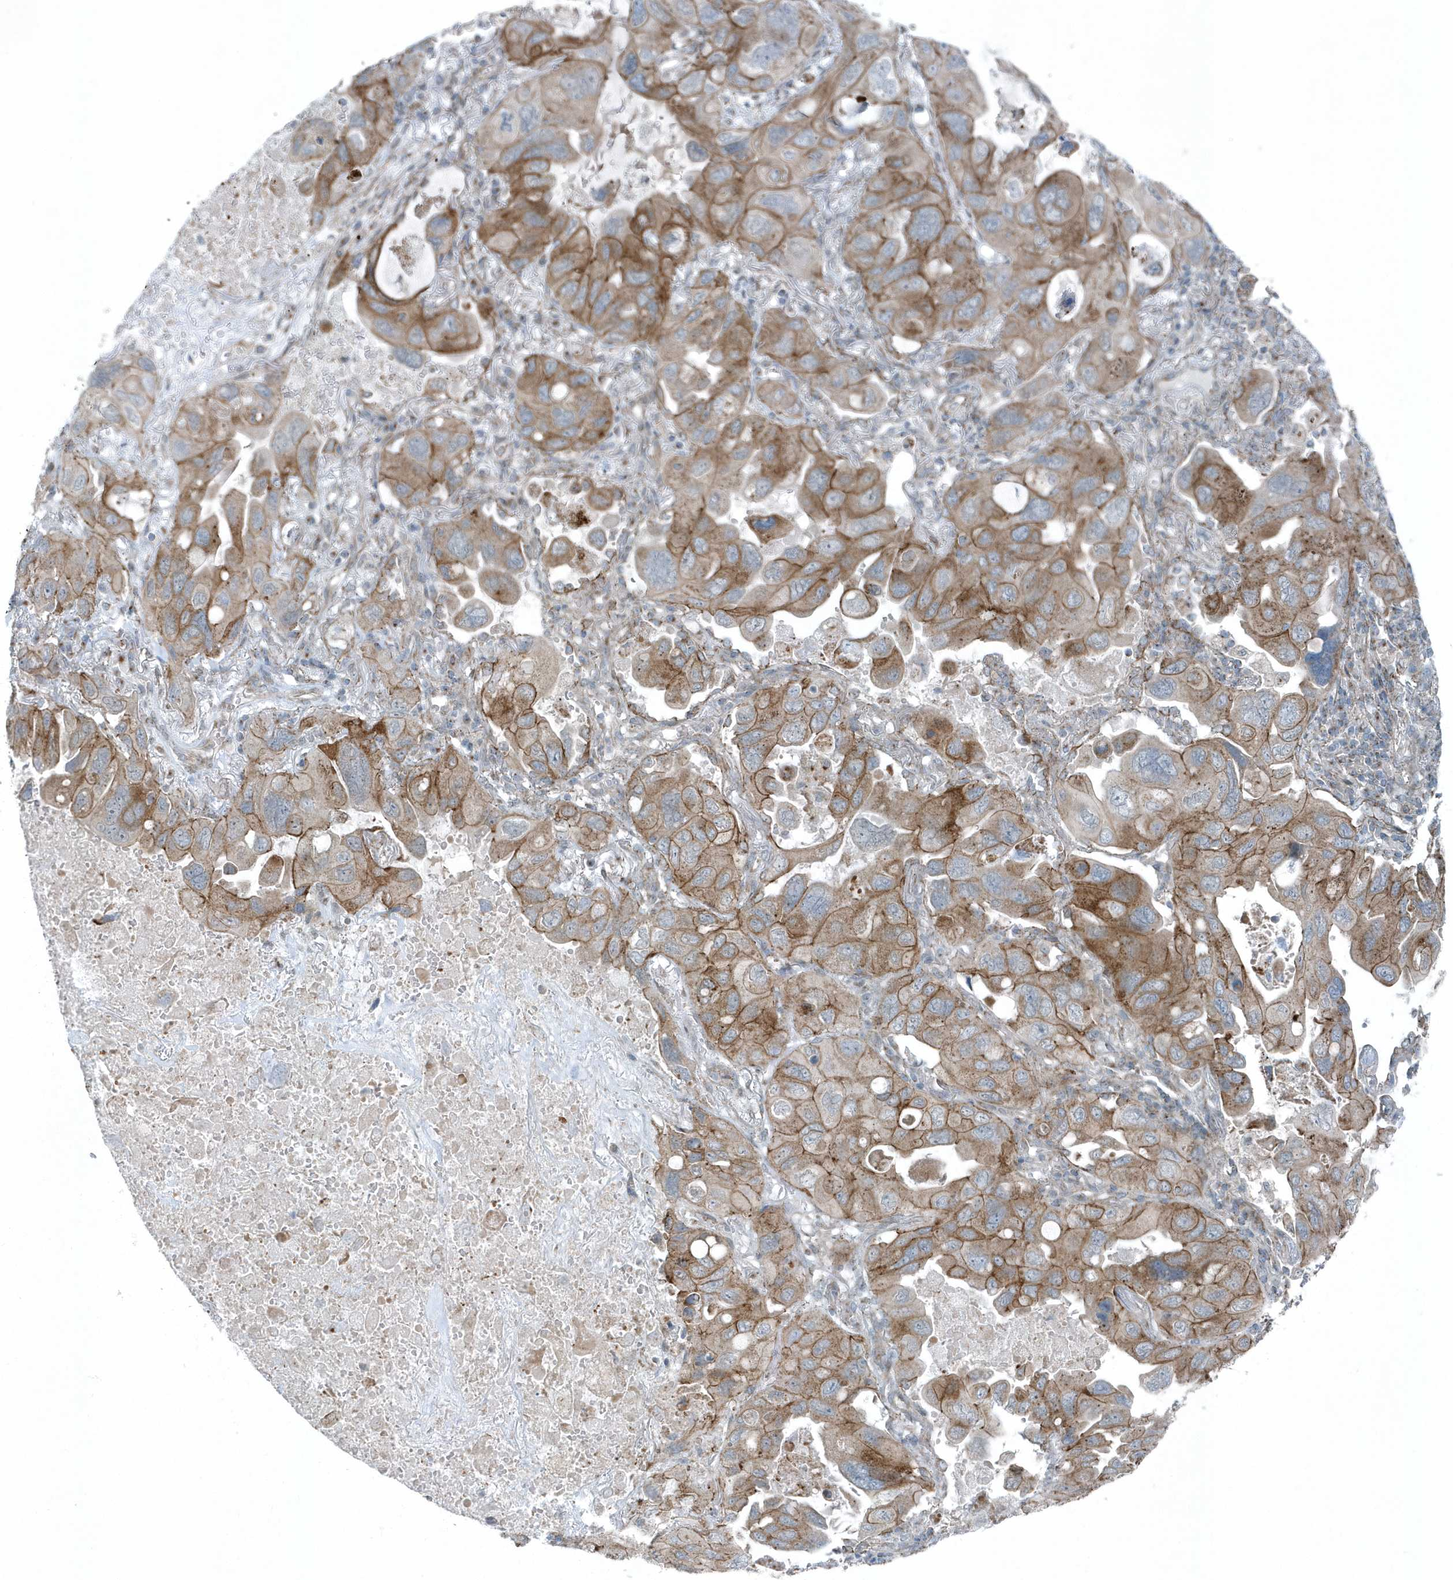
{"staining": {"intensity": "moderate", "quantity": "25%-75%", "location": "cytoplasmic/membranous"}, "tissue": "lung cancer", "cell_type": "Tumor cells", "image_type": "cancer", "snomed": [{"axis": "morphology", "description": "Squamous cell carcinoma, NOS"}, {"axis": "topography", "description": "Lung"}], "caption": "A micrograph of human squamous cell carcinoma (lung) stained for a protein demonstrates moderate cytoplasmic/membranous brown staining in tumor cells. Nuclei are stained in blue.", "gene": "GCC2", "patient": {"sex": "female", "age": 73}}